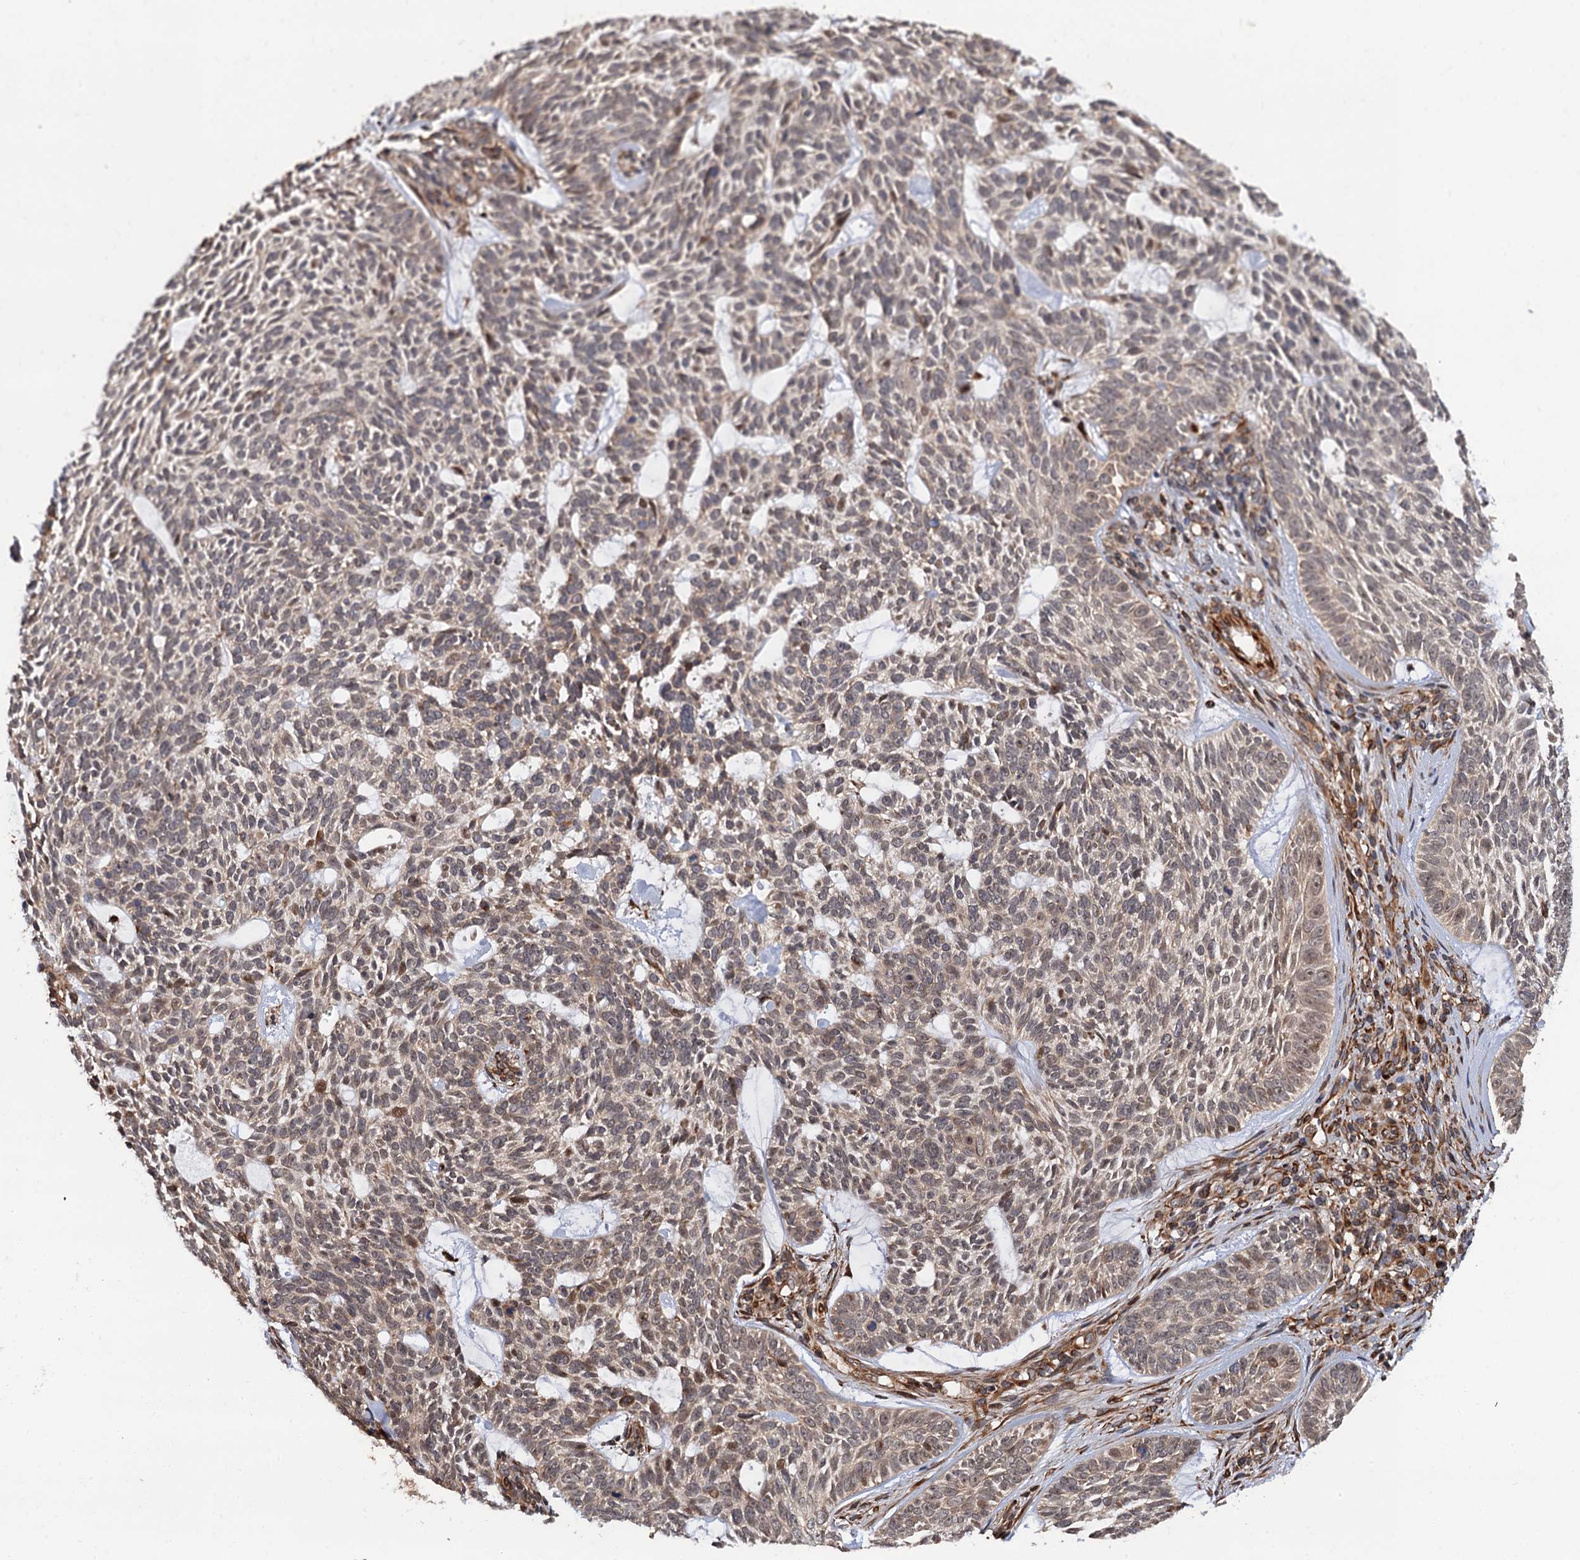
{"staining": {"intensity": "weak", "quantity": "25%-75%", "location": "nuclear"}, "tissue": "skin cancer", "cell_type": "Tumor cells", "image_type": "cancer", "snomed": [{"axis": "morphology", "description": "Basal cell carcinoma"}, {"axis": "topography", "description": "Skin"}], "caption": "High-magnification brightfield microscopy of basal cell carcinoma (skin) stained with DAB (brown) and counterstained with hematoxylin (blue). tumor cells exhibit weak nuclear expression is present in about25%-75% of cells.", "gene": "FSIP1", "patient": {"sex": "male", "age": 75}}